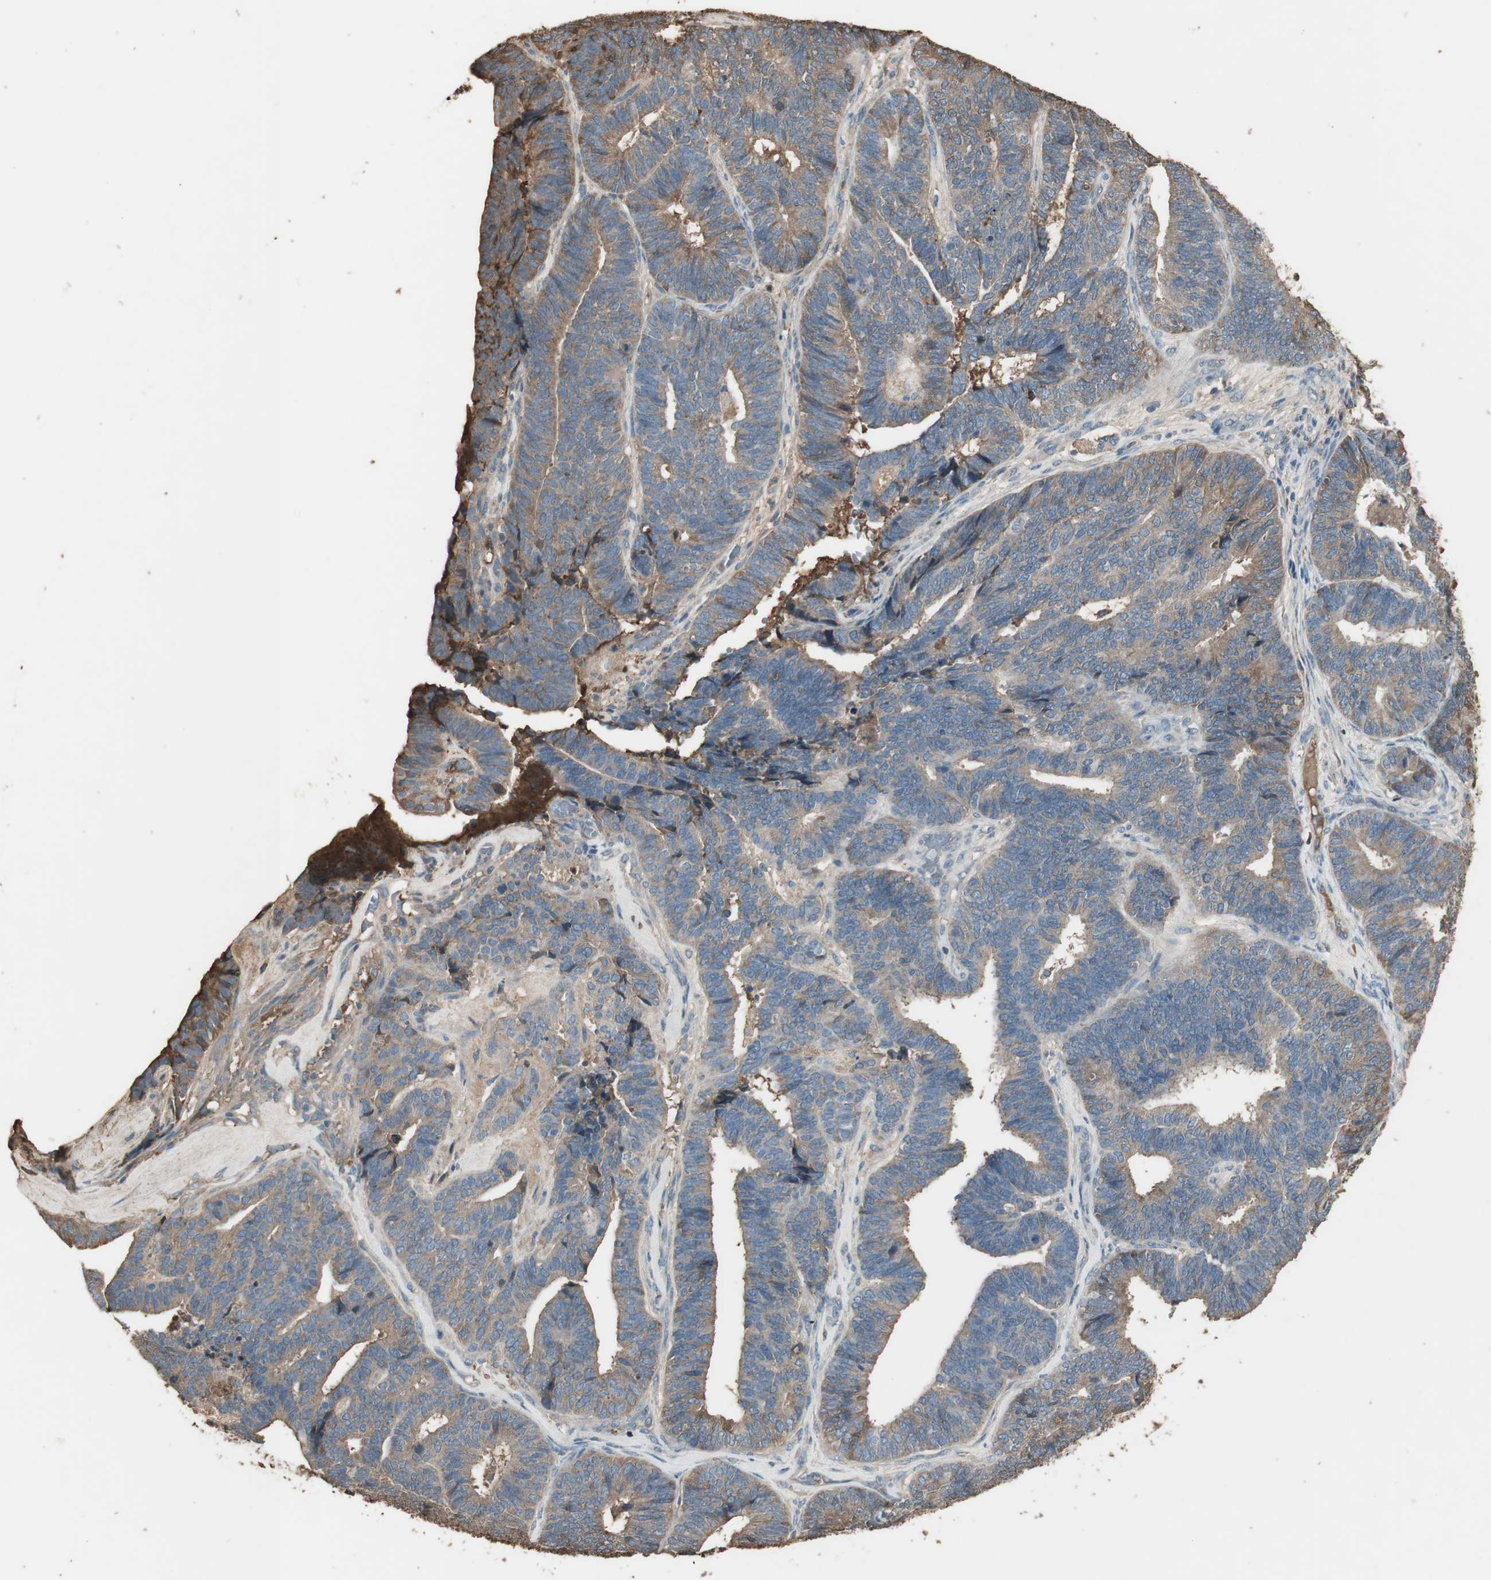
{"staining": {"intensity": "weak", "quantity": ">75%", "location": "cytoplasmic/membranous"}, "tissue": "endometrial cancer", "cell_type": "Tumor cells", "image_type": "cancer", "snomed": [{"axis": "morphology", "description": "Adenocarcinoma, NOS"}, {"axis": "topography", "description": "Endometrium"}], "caption": "Adenocarcinoma (endometrial) was stained to show a protein in brown. There is low levels of weak cytoplasmic/membranous staining in approximately >75% of tumor cells.", "gene": "MMP14", "patient": {"sex": "female", "age": 70}}